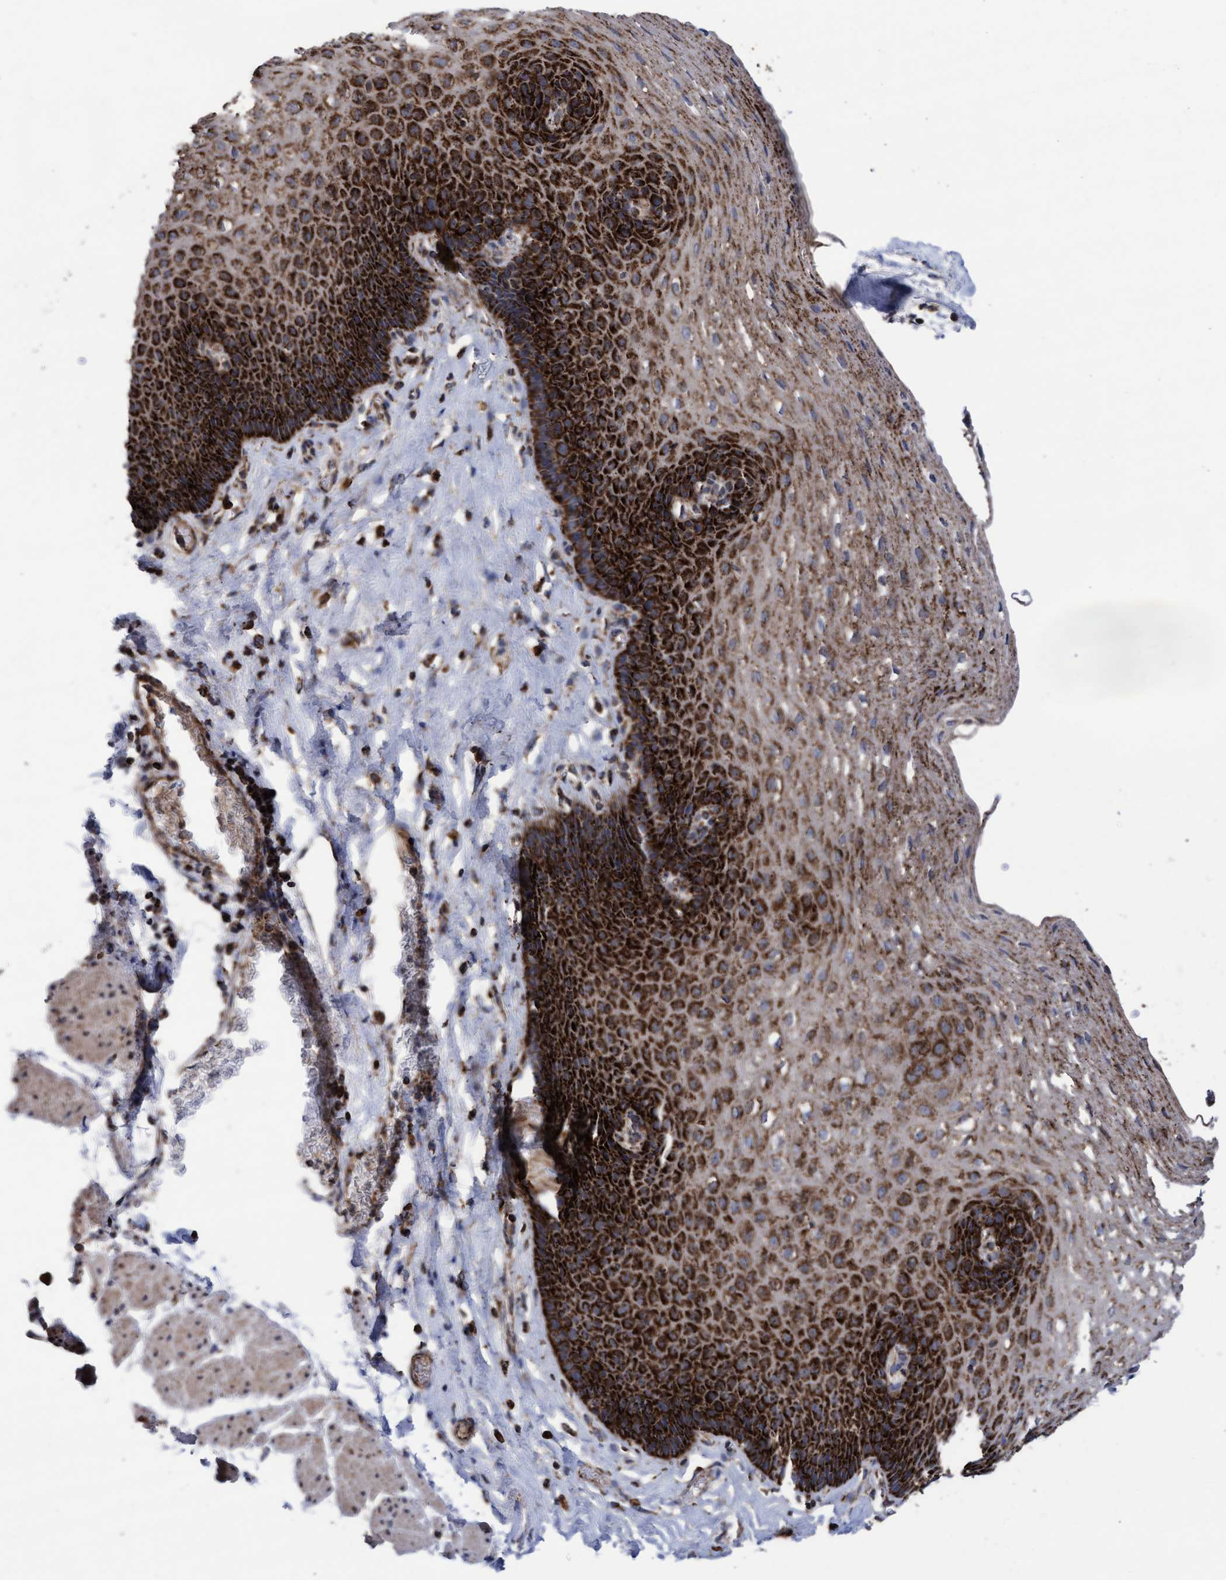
{"staining": {"intensity": "strong", "quantity": ">75%", "location": "cytoplasmic/membranous"}, "tissue": "esophagus", "cell_type": "Squamous epithelial cells", "image_type": "normal", "snomed": [{"axis": "morphology", "description": "Normal tissue, NOS"}, {"axis": "topography", "description": "Esophagus"}], "caption": "This photomicrograph exhibits IHC staining of normal human esophagus, with high strong cytoplasmic/membranous staining in approximately >75% of squamous epithelial cells.", "gene": "MRPL38", "patient": {"sex": "female", "age": 66}}